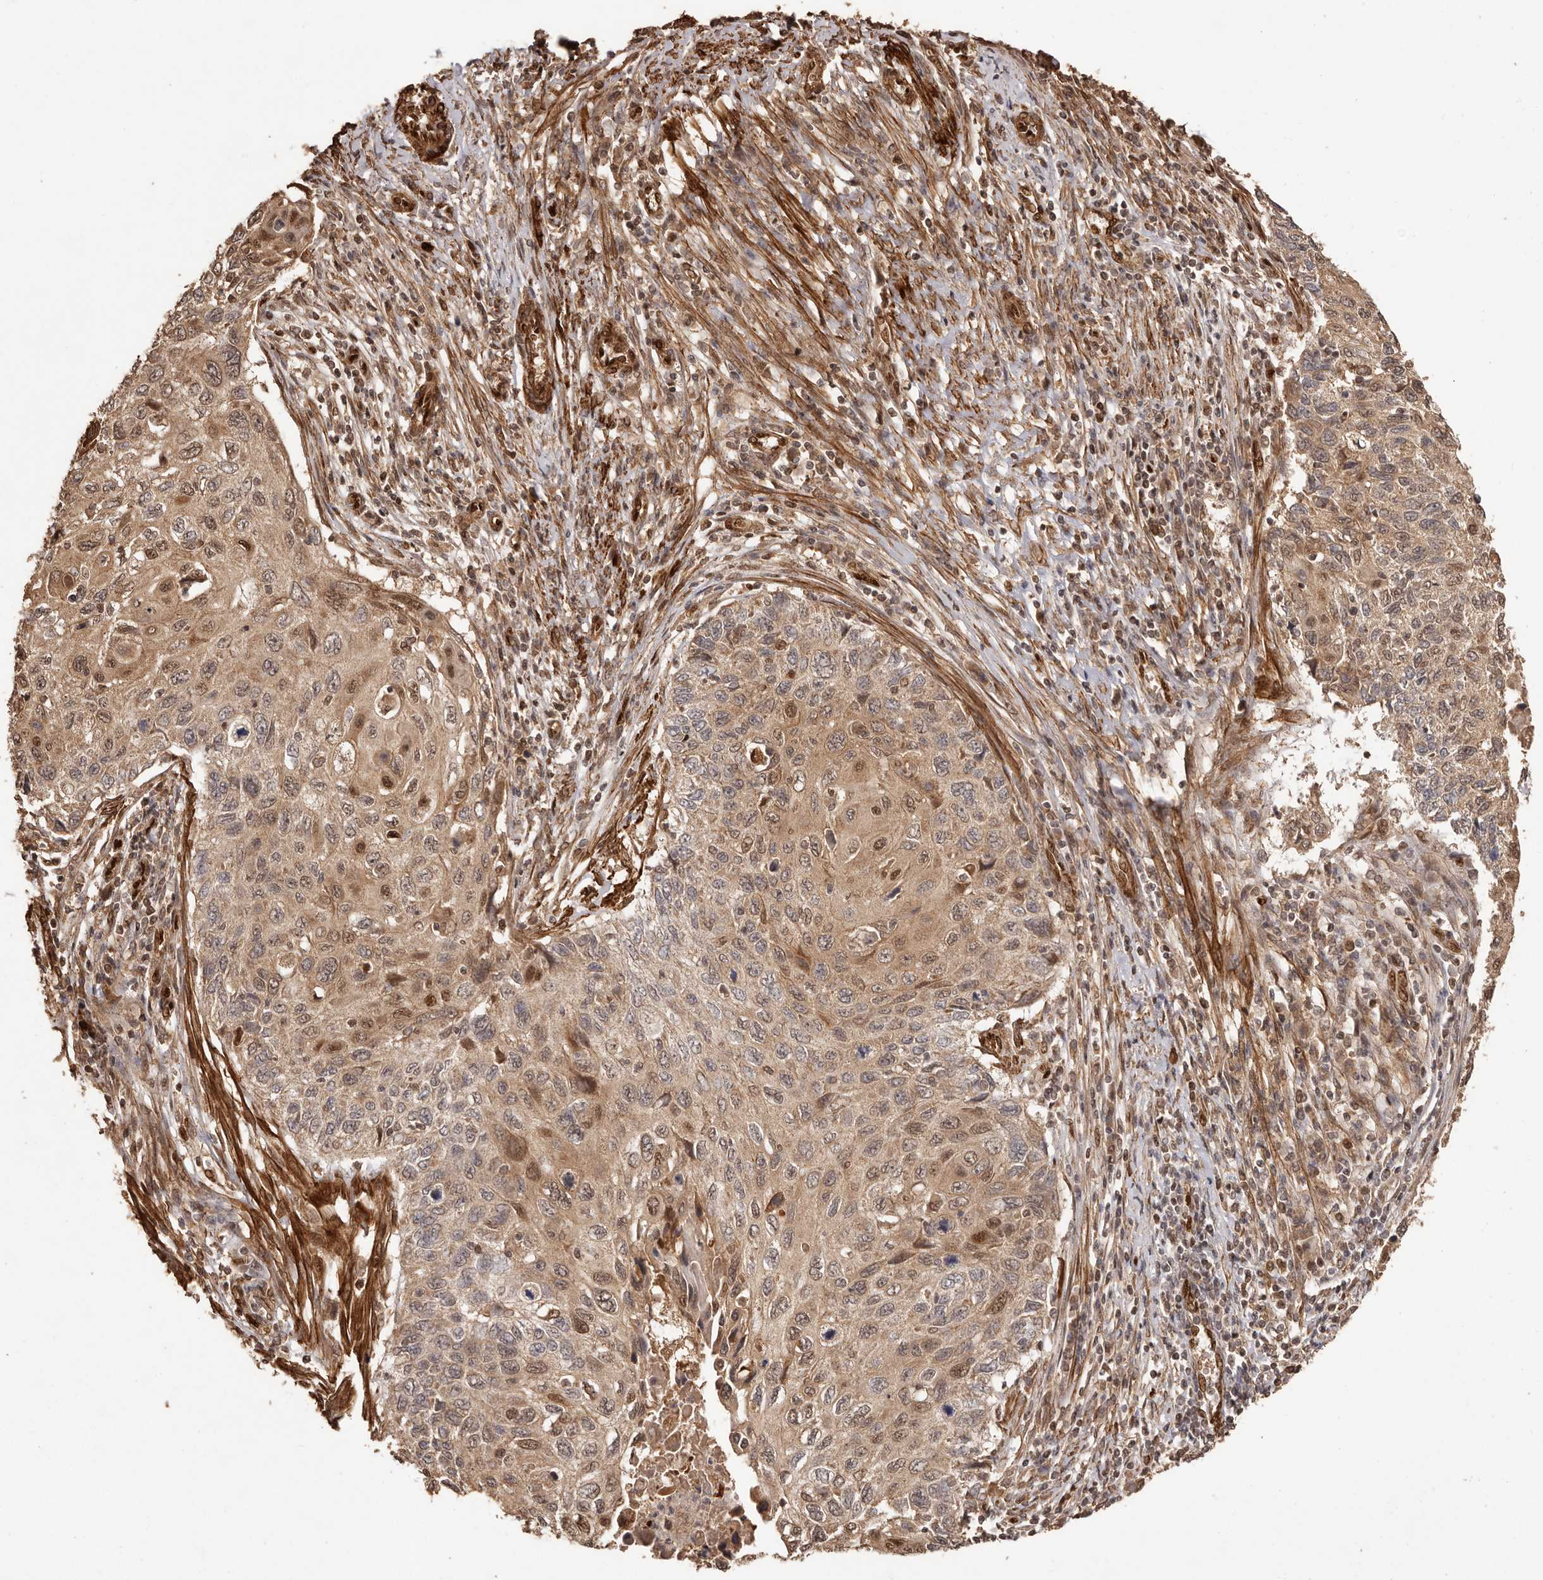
{"staining": {"intensity": "moderate", "quantity": ">75%", "location": "cytoplasmic/membranous,nuclear"}, "tissue": "cervical cancer", "cell_type": "Tumor cells", "image_type": "cancer", "snomed": [{"axis": "morphology", "description": "Squamous cell carcinoma, NOS"}, {"axis": "topography", "description": "Cervix"}], "caption": "Brown immunohistochemical staining in cervical squamous cell carcinoma displays moderate cytoplasmic/membranous and nuclear expression in about >75% of tumor cells.", "gene": "UBR2", "patient": {"sex": "female", "age": 70}}